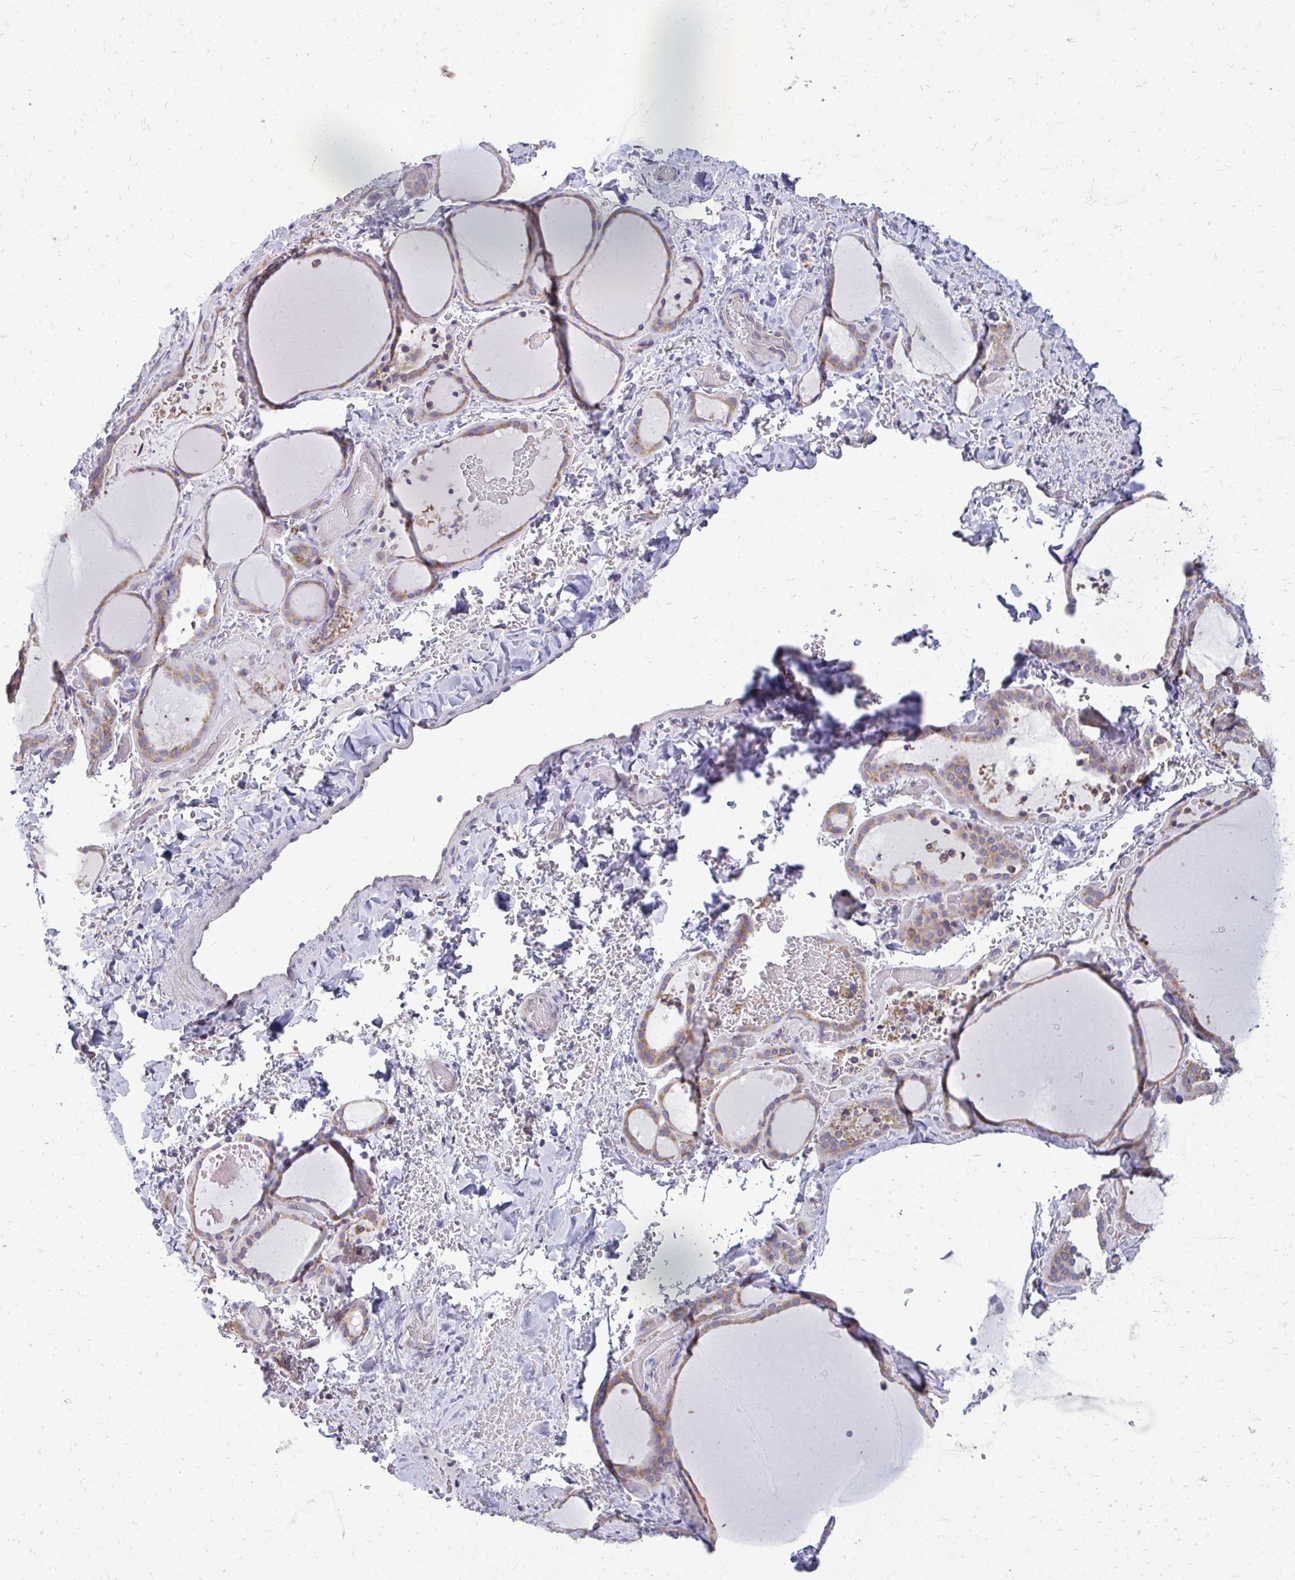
{"staining": {"intensity": "moderate", "quantity": ">75%", "location": "cytoplasmic/membranous"}, "tissue": "thyroid gland", "cell_type": "Glandular cells", "image_type": "normal", "snomed": [{"axis": "morphology", "description": "Normal tissue, NOS"}, {"axis": "topography", "description": "Thyroid gland"}], "caption": "Immunohistochemical staining of normal human thyroid gland demonstrates moderate cytoplasmic/membranous protein expression in approximately >75% of glandular cells. (DAB (3,3'-diaminobenzidine) IHC with brightfield microscopy, high magnification).", "gene": "RPLP2", "patient": {"sex": "female", "age": 36}}